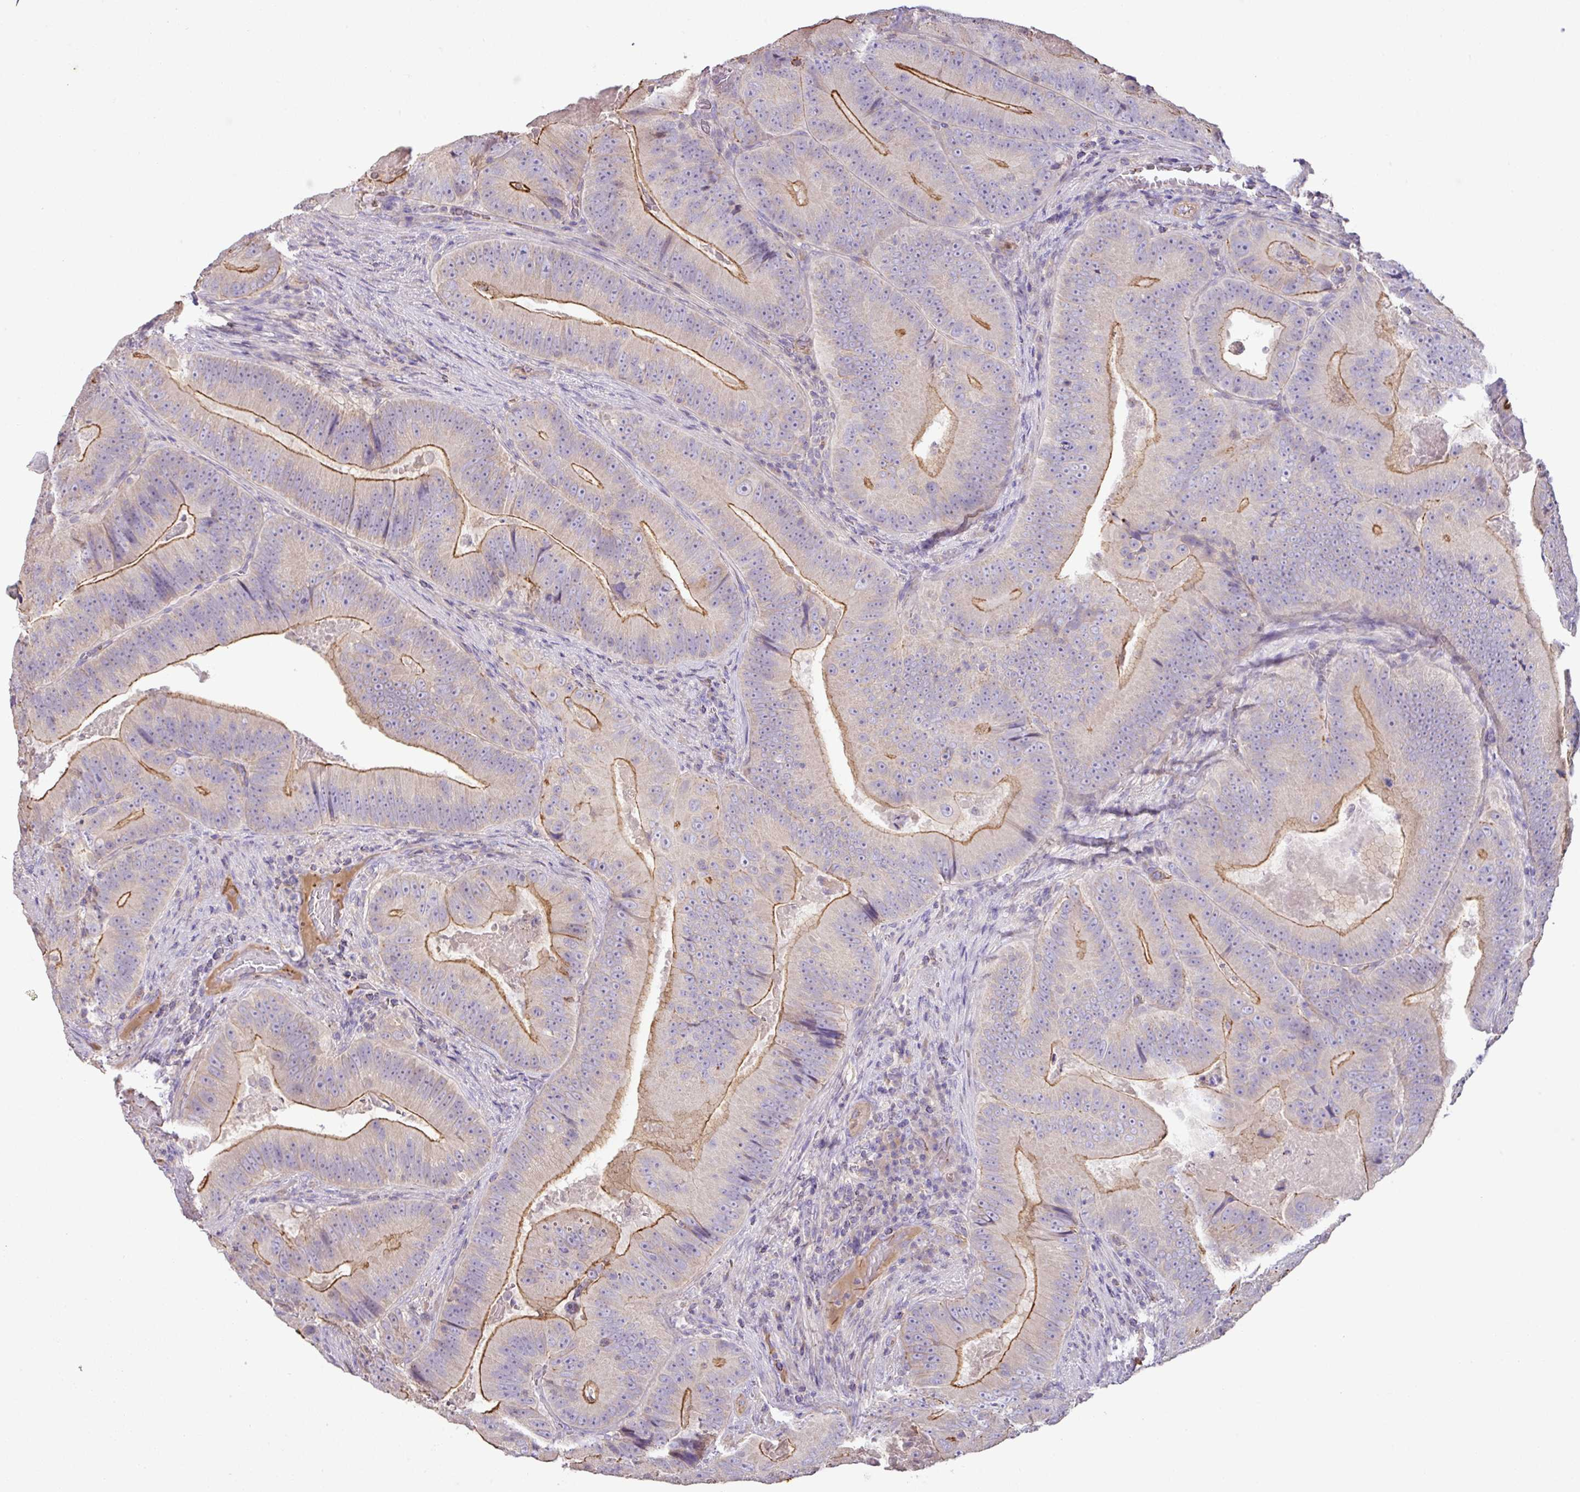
{"staining": {"intensity": "moderate", "quantity": "25%-75%", "location": "cytoplasmic/membranous"}, "tissue": "colorectal cancer", "cell_type": "Tumor cells", "image_type": "cancer", "snomed": [{"axis": "morphology", "description": "Adenocarcinoma, NOS"}, {"axis": "topography", "description": "Colon"}], "caption": "IHC image of human colorectal cancer stained for a protein (brown), which demonstrates medium levels of moderate cytoplasmic/membranous staining in about 25%-75% of tumor cells.", "gene": "AGR3", "patient": {"sex": "female", "age": 86}}